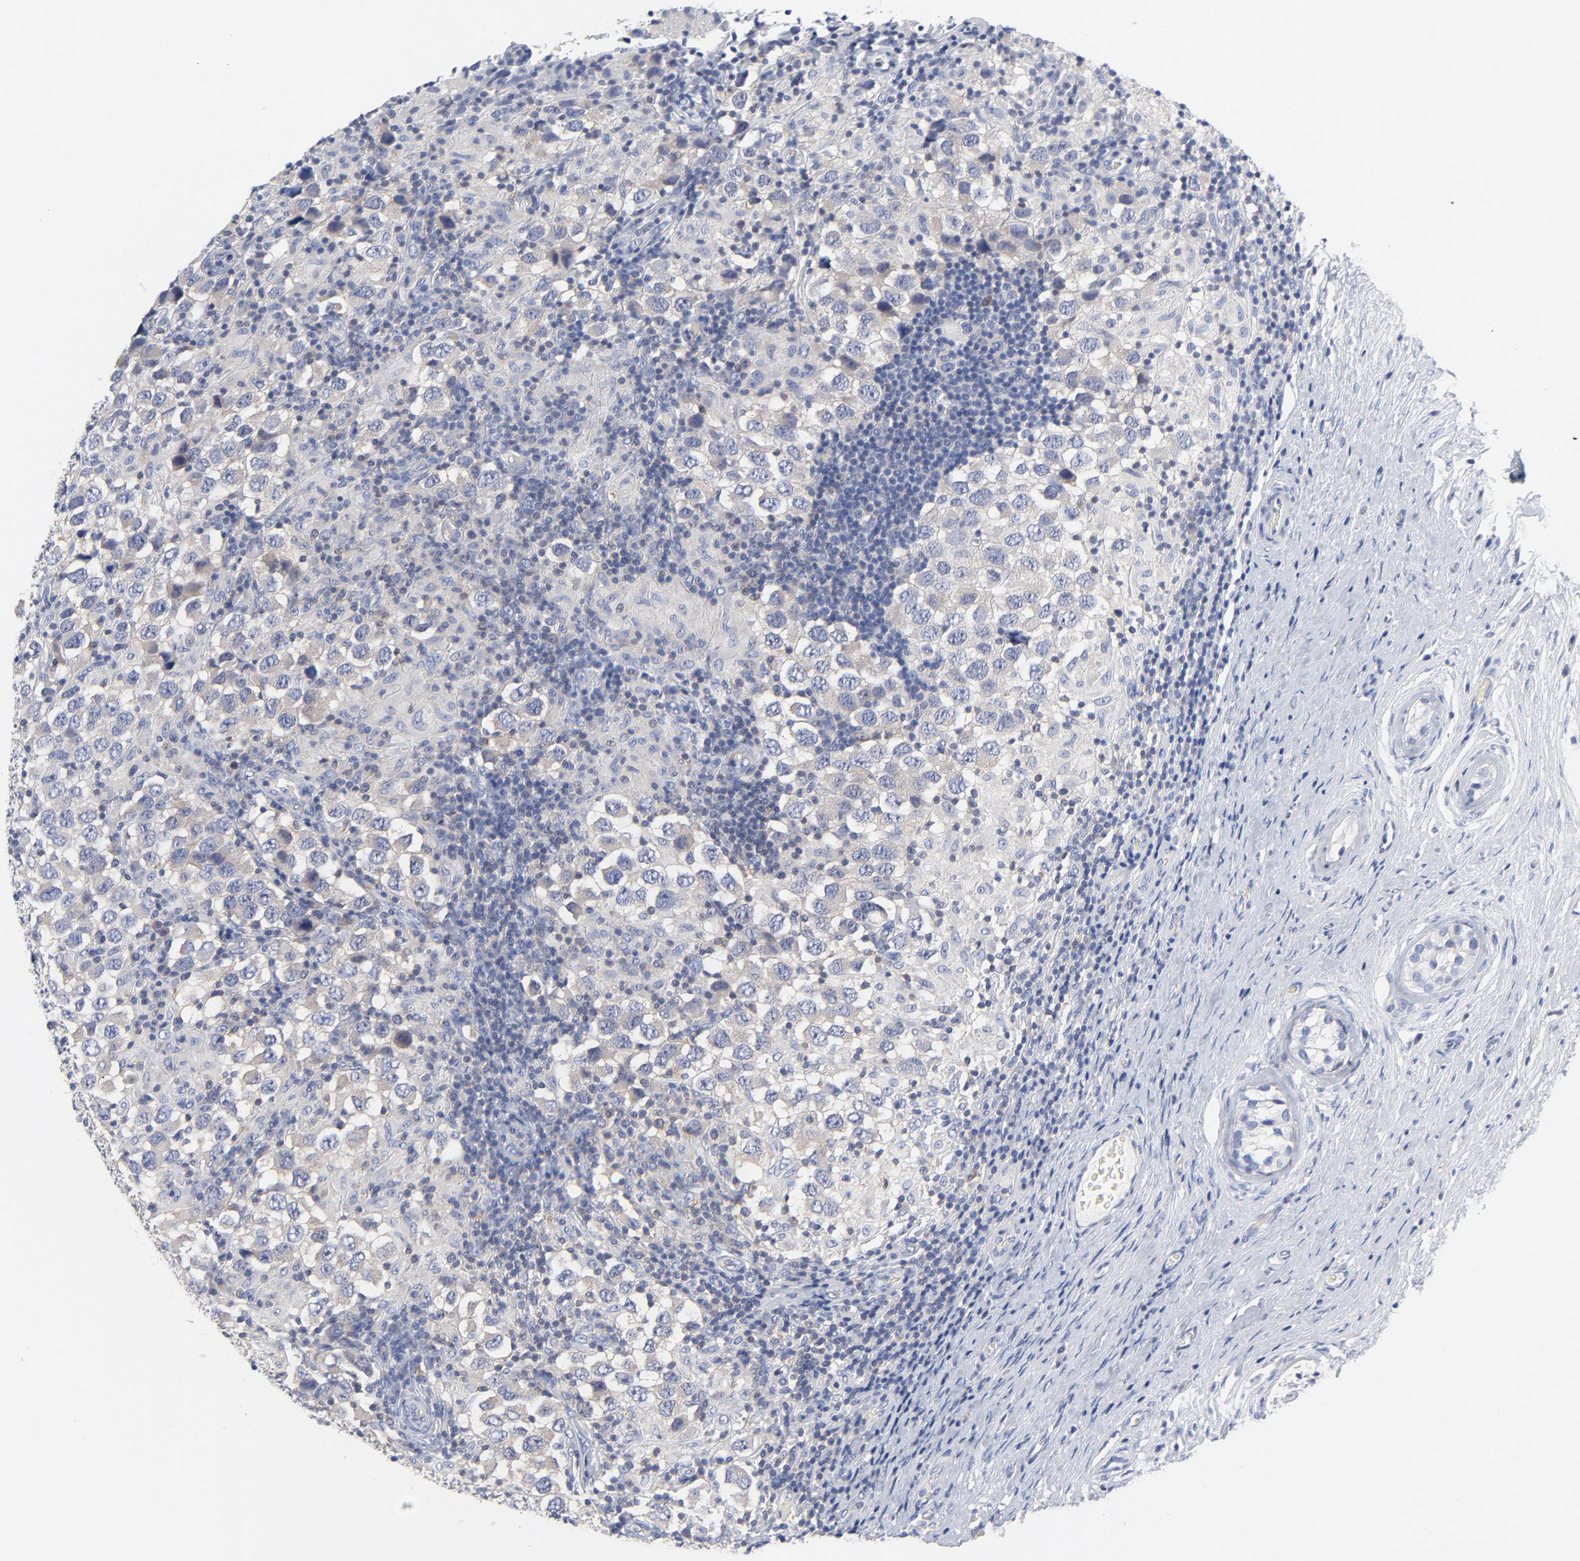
{"staining": {"intensity": "negative", "quantity": "none", "location": "none"}, "tissue": "testis cancer", "cell_type": "Tumor cells", "image_type": "cancer", "snomed": [{"axis": "morphology", "description": "Carcinoma, Embryonal, NOS"}, {"axis": "topography", "description": "Testis"}], "caption": "Tumor cells show no significant protein positivity in testis cancer (embryonal carcinoma).", "gene": "CAB39L", "patient": {"sex": "male", "age": 21}}